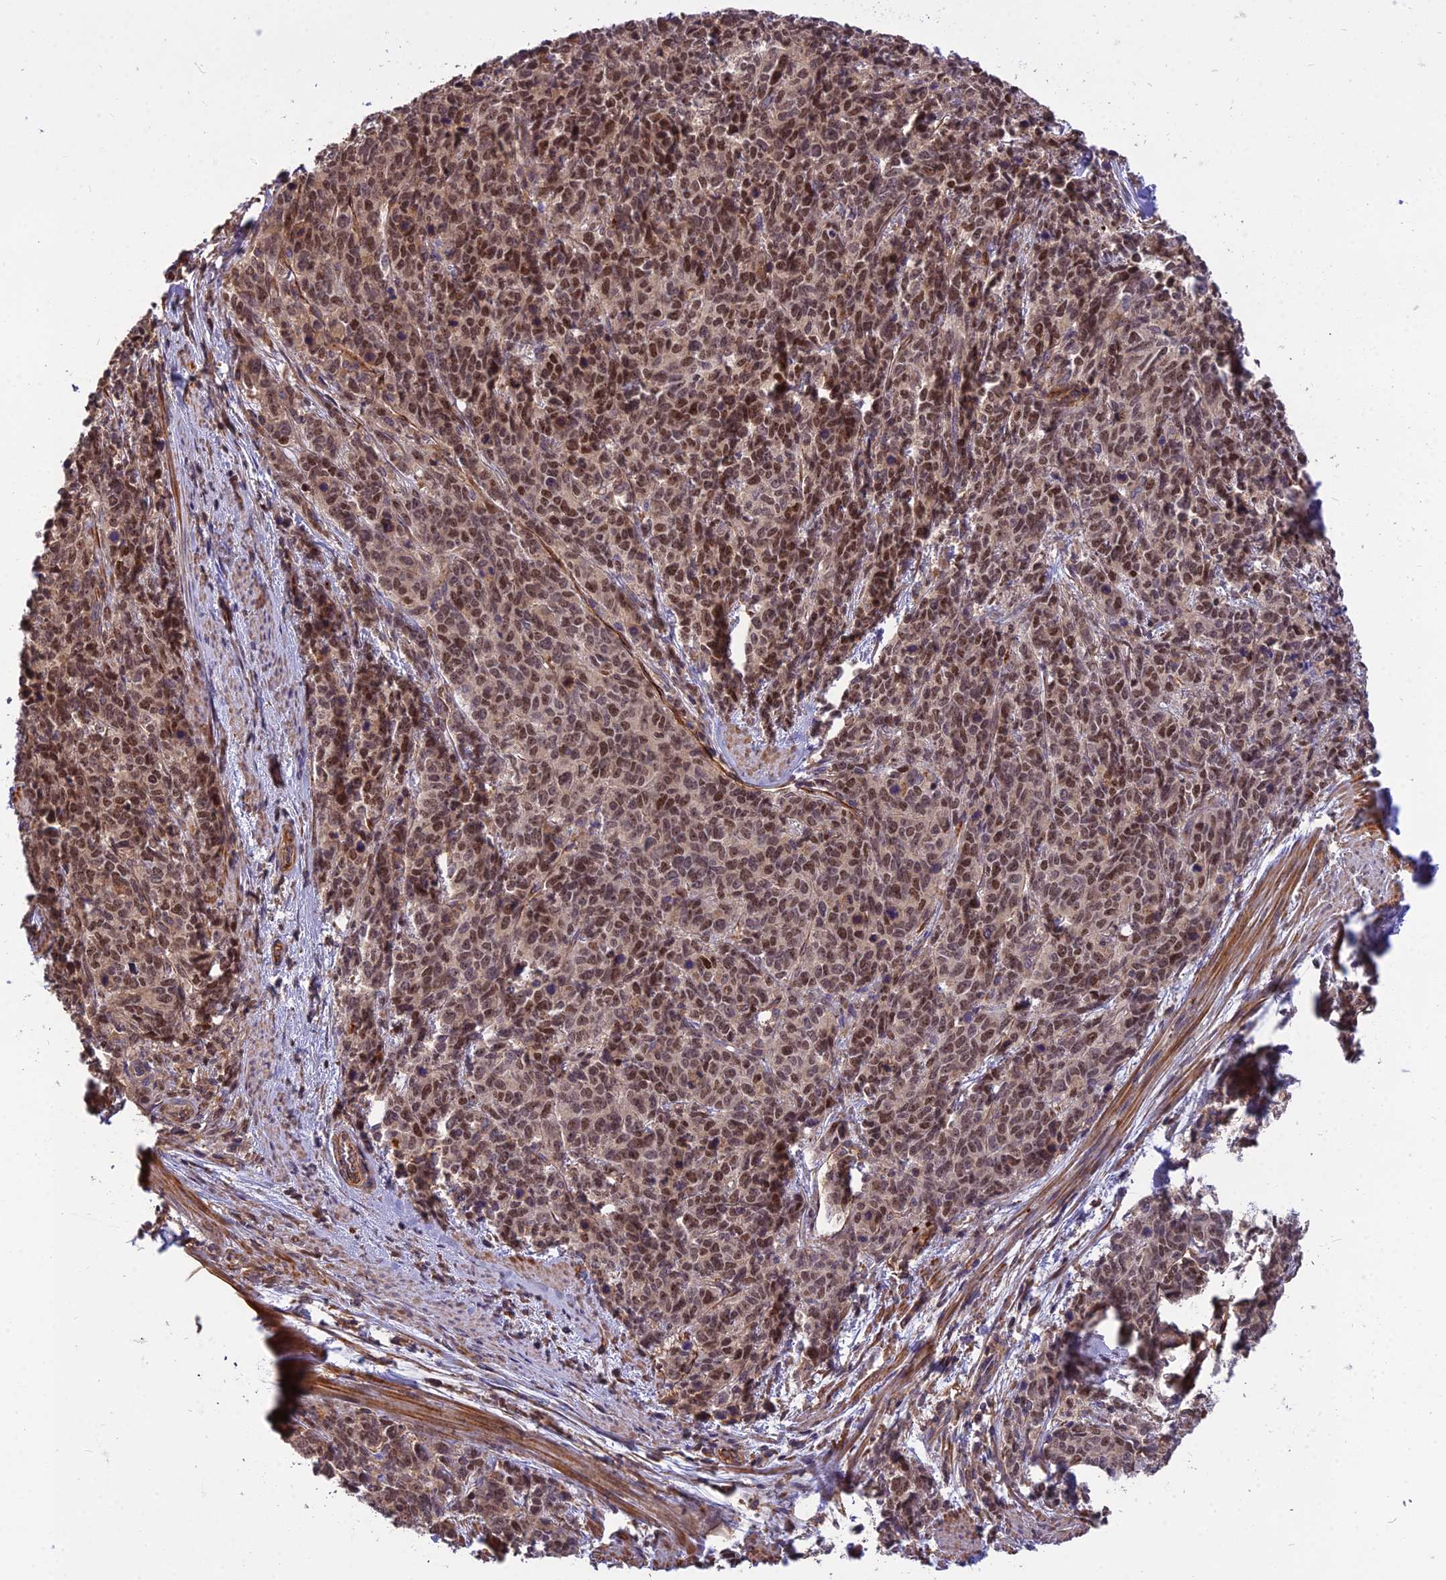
{"staining": {"intensity": "moderate", "quantity": ">75%", "location": "nuclear"}, "tissue": "cervical cancer", "cell_type": "Tumor cells", "image_type": "cancer", "snomed": [{"axis": "morphology", "description": "Squamous cell carcinoma, NOS"}, {"axis": "topography", "description": "Cervix"}], "caption": "Squamous cell carcinoma (cervical) stained for a protein (brown) shows moderate nuclear positive positivity in approximately >75% of tumor cells.", "gene": "TCEA3", "patient": {"sex": "female", "age": 60}}